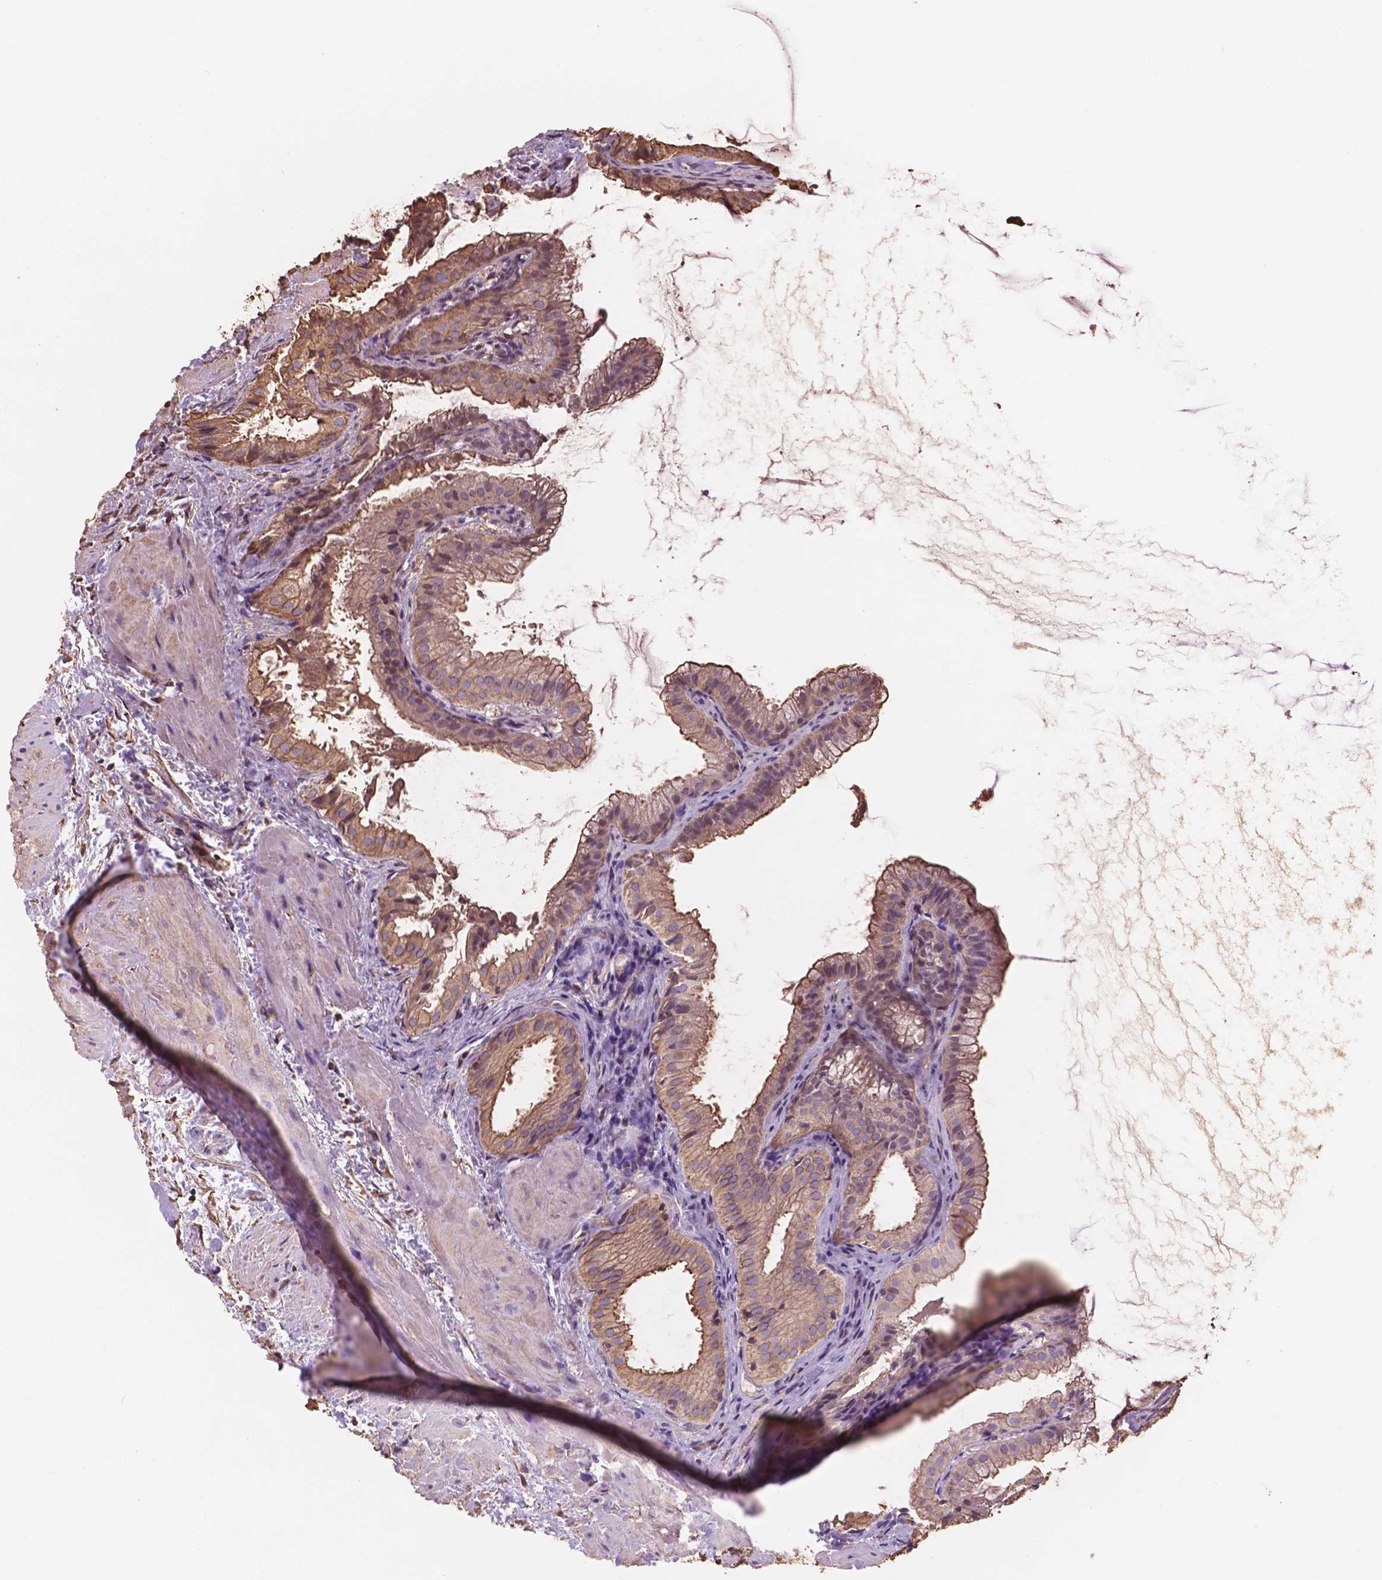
{"staining": {"intensity": "moderate", "quantity": ">75%", "location": "cytoplasmic/membranous"}, "tissue": "gallbladder", "cell_type": "Glandular cells", "image_type": "normal", "snomed": [{"axis": "morphology", "description": "Normal tissue, NOS"}, {"axis": "topography", "description": "Gallbladder"}], "caption": "A histopathology image showing moderate cytoplasmic/membranous positivity in about >75% of glandular cells in unremarkable gallbladder, as visualized by brown immunohistochemical staining.", "gene": "NIPA2", "patient": {"sex": "male", "age": 70}}